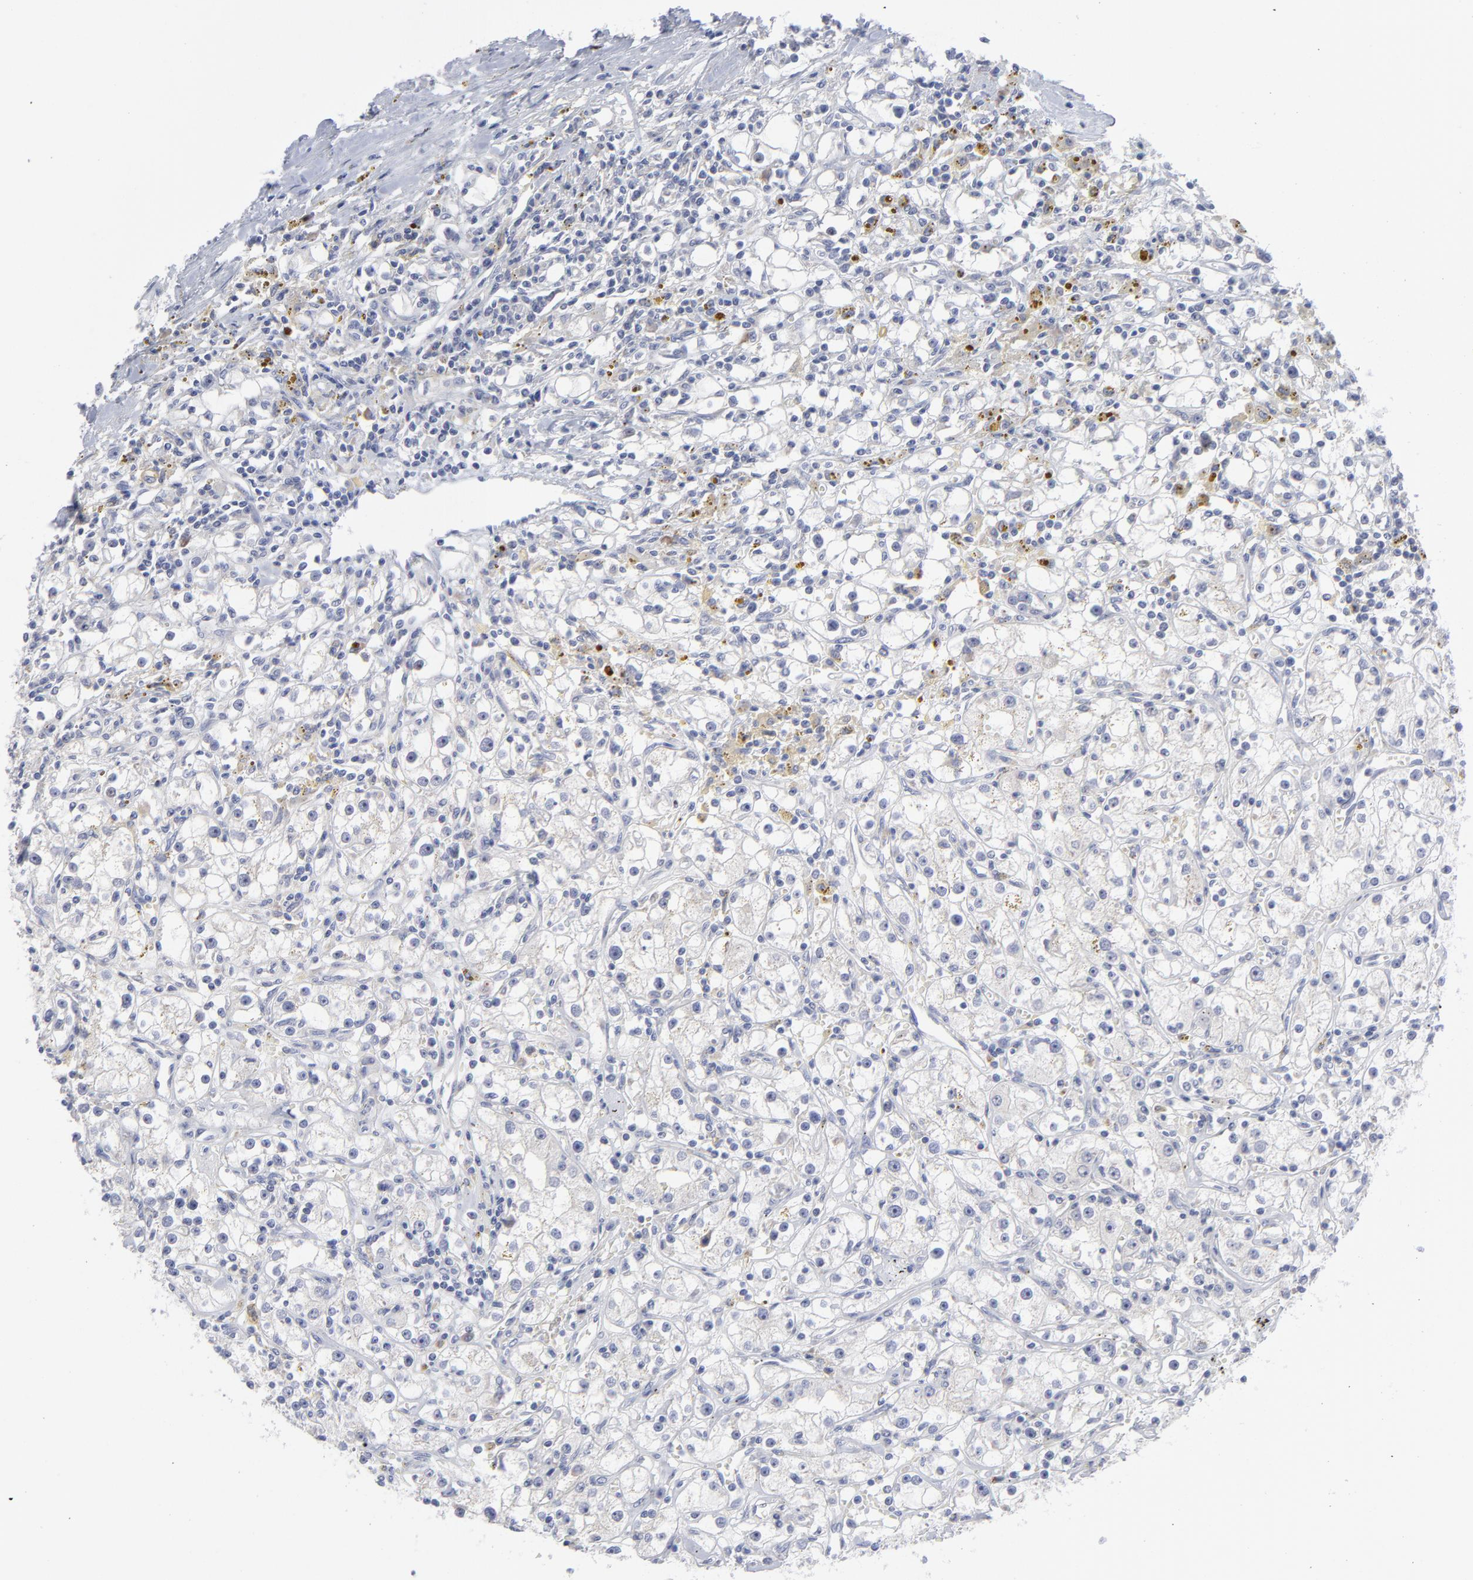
{"staining": {"intensity": "negative", "quantity": "none", "location": "none"}, "tissue": "renal cancer", "cell_type": "Tumor cells", "image_type": "cancer", "snomed": [{"axis": "morphology", "description": "Adenocarcinoma, NOS"}, {"axis": "topography", "description": "Kidney"}], "caption": "This is an immunohistochemistry histopathology image of human renal adenocarcinoma. There is no staining in tumor cells.", "gene": "RPS24", "patient": {"sex": "male", "age": 56}}